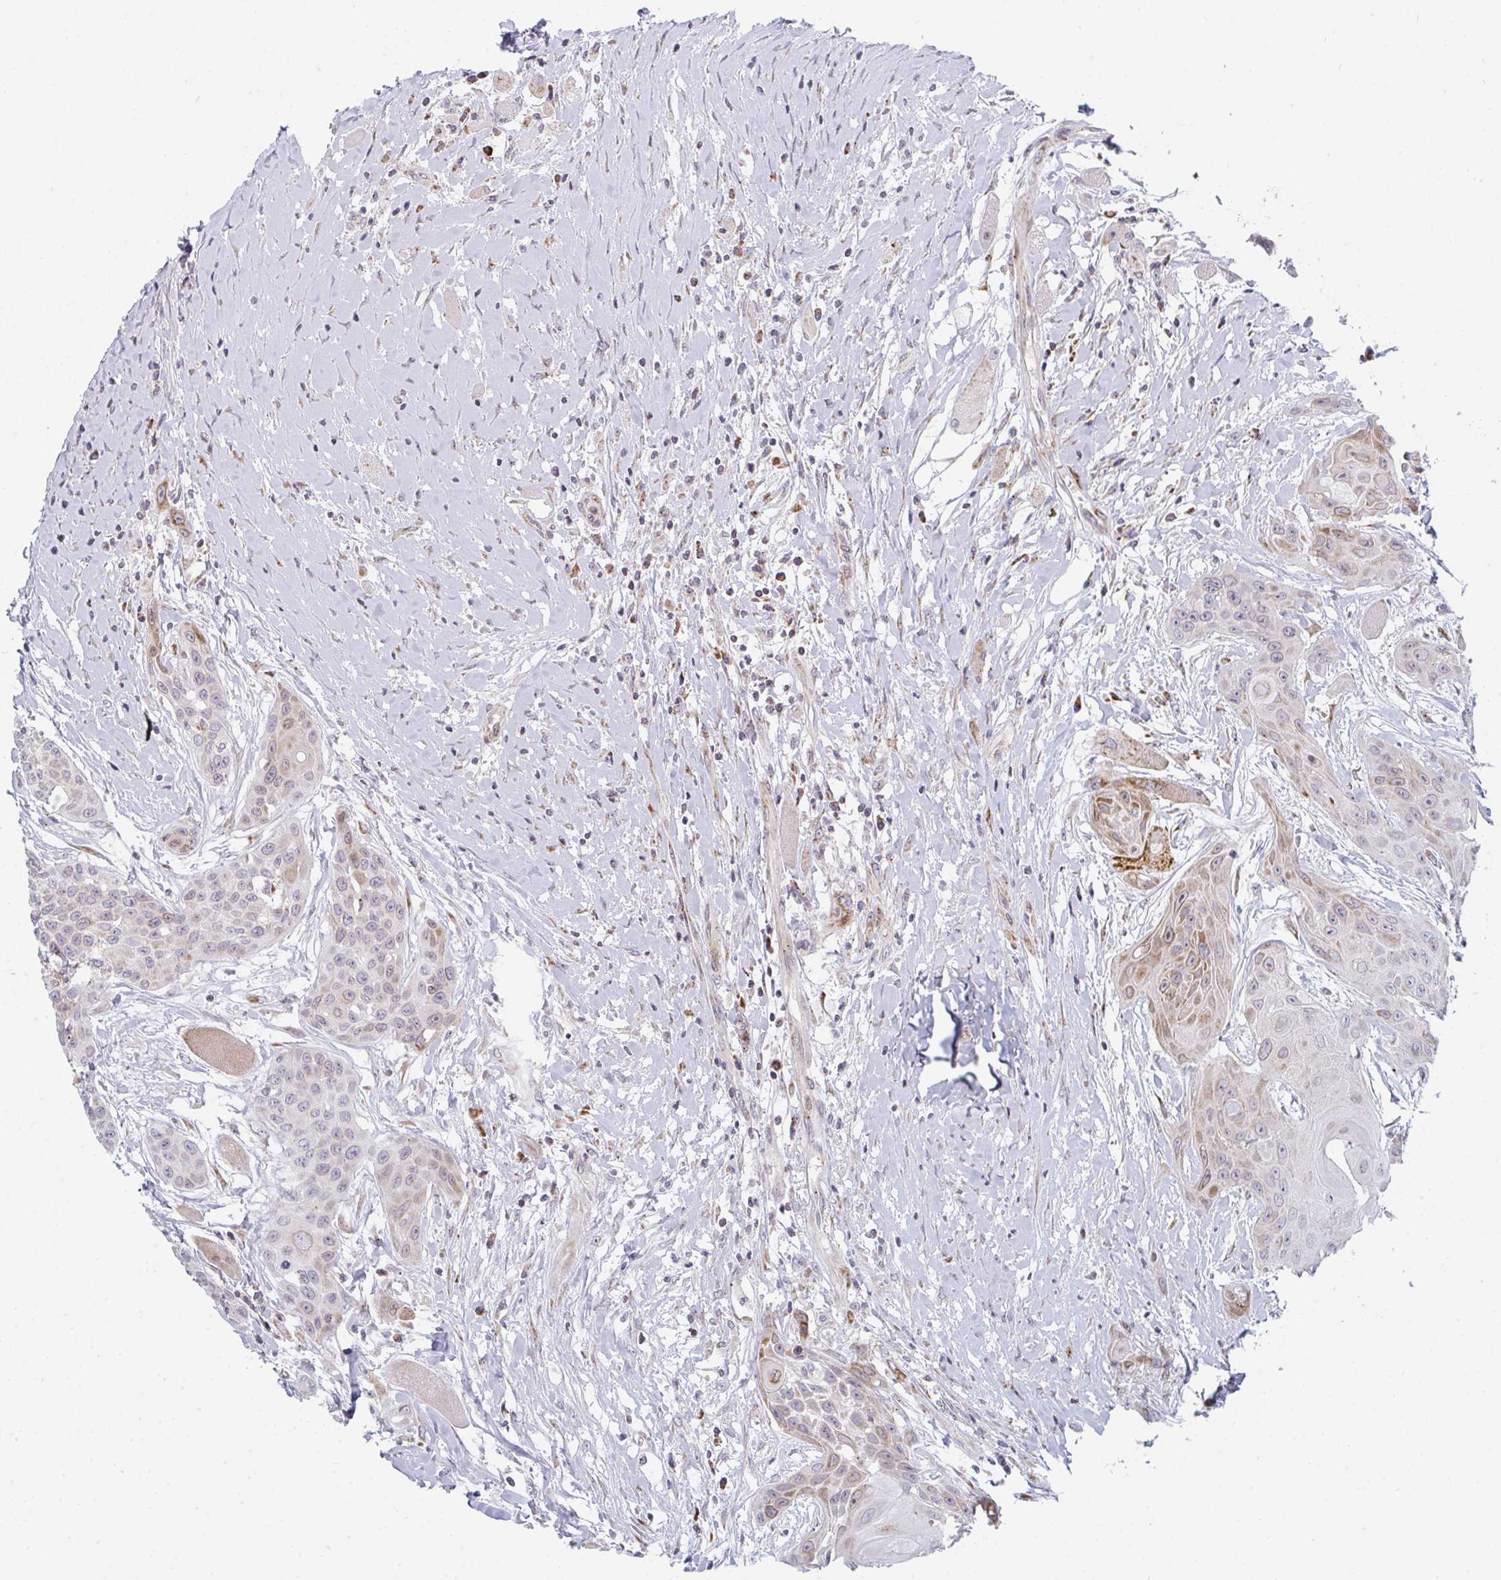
{"staining": {"intensity": "moderate", "quantity": "<25%", "location": "cytoplasmic/membranous,nuclear"}, "tissue": "head and neck cancer", "cell_type": "Tumor cells", "image_type": "cancer", "snomed": [{"axis": "morphology", "description": "Squamous cell carcinoma, NOS"}, {"axis": "topography", "description": "Head-Neck"}], "caption": "A histopathology image of head and neck squamous cell carcinoma stained for a protein exhibits moderate cytoplasmic/membranous and nuclear brown staining in tumor cells.", "gene": "PRKCH", "patient": {"sex": "female", "age": 73}}